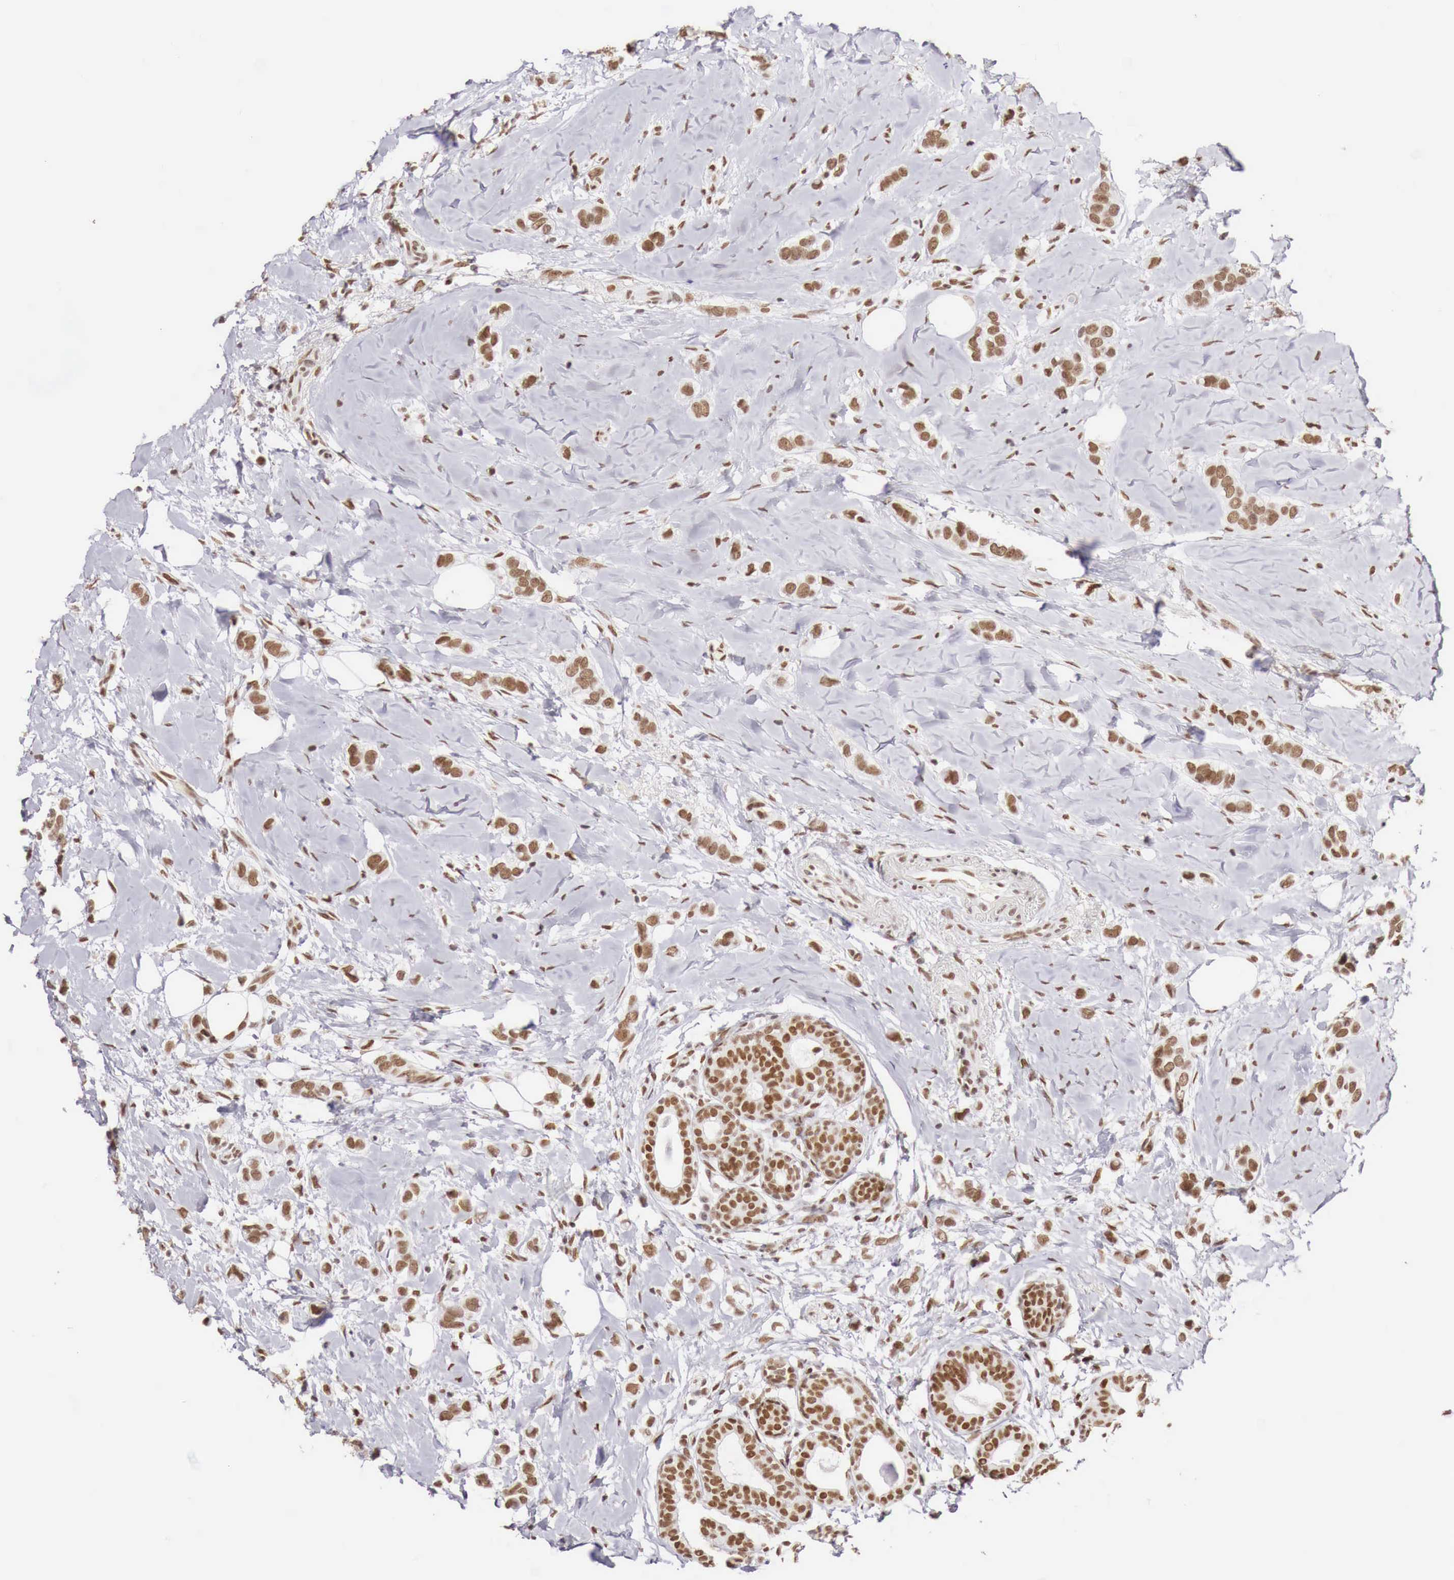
{"staining": {"intensity": "weak", "quantity": ">75%", "location": "nuclear"}, "tissue": "breast cancer", "cell_type": "Tumor cells", "image_type": "cancer", "snomed": [{"axis": "morphology", "description": "Duct carcinoma"}, {"axis": "topography", "description": "Breast"}], "caption": "The histopathology image exhibits staining of breast infiltrating ductal carcinoma, revealing weak nuclear protein staining (brown color) within tumor cells. (DAB (3,3'-diaminobenzidine) IHC, brown staining for protein, blue staining for nuclei).", "gene": "PHF14", "patient": {"sex": "female", "age": 72}}